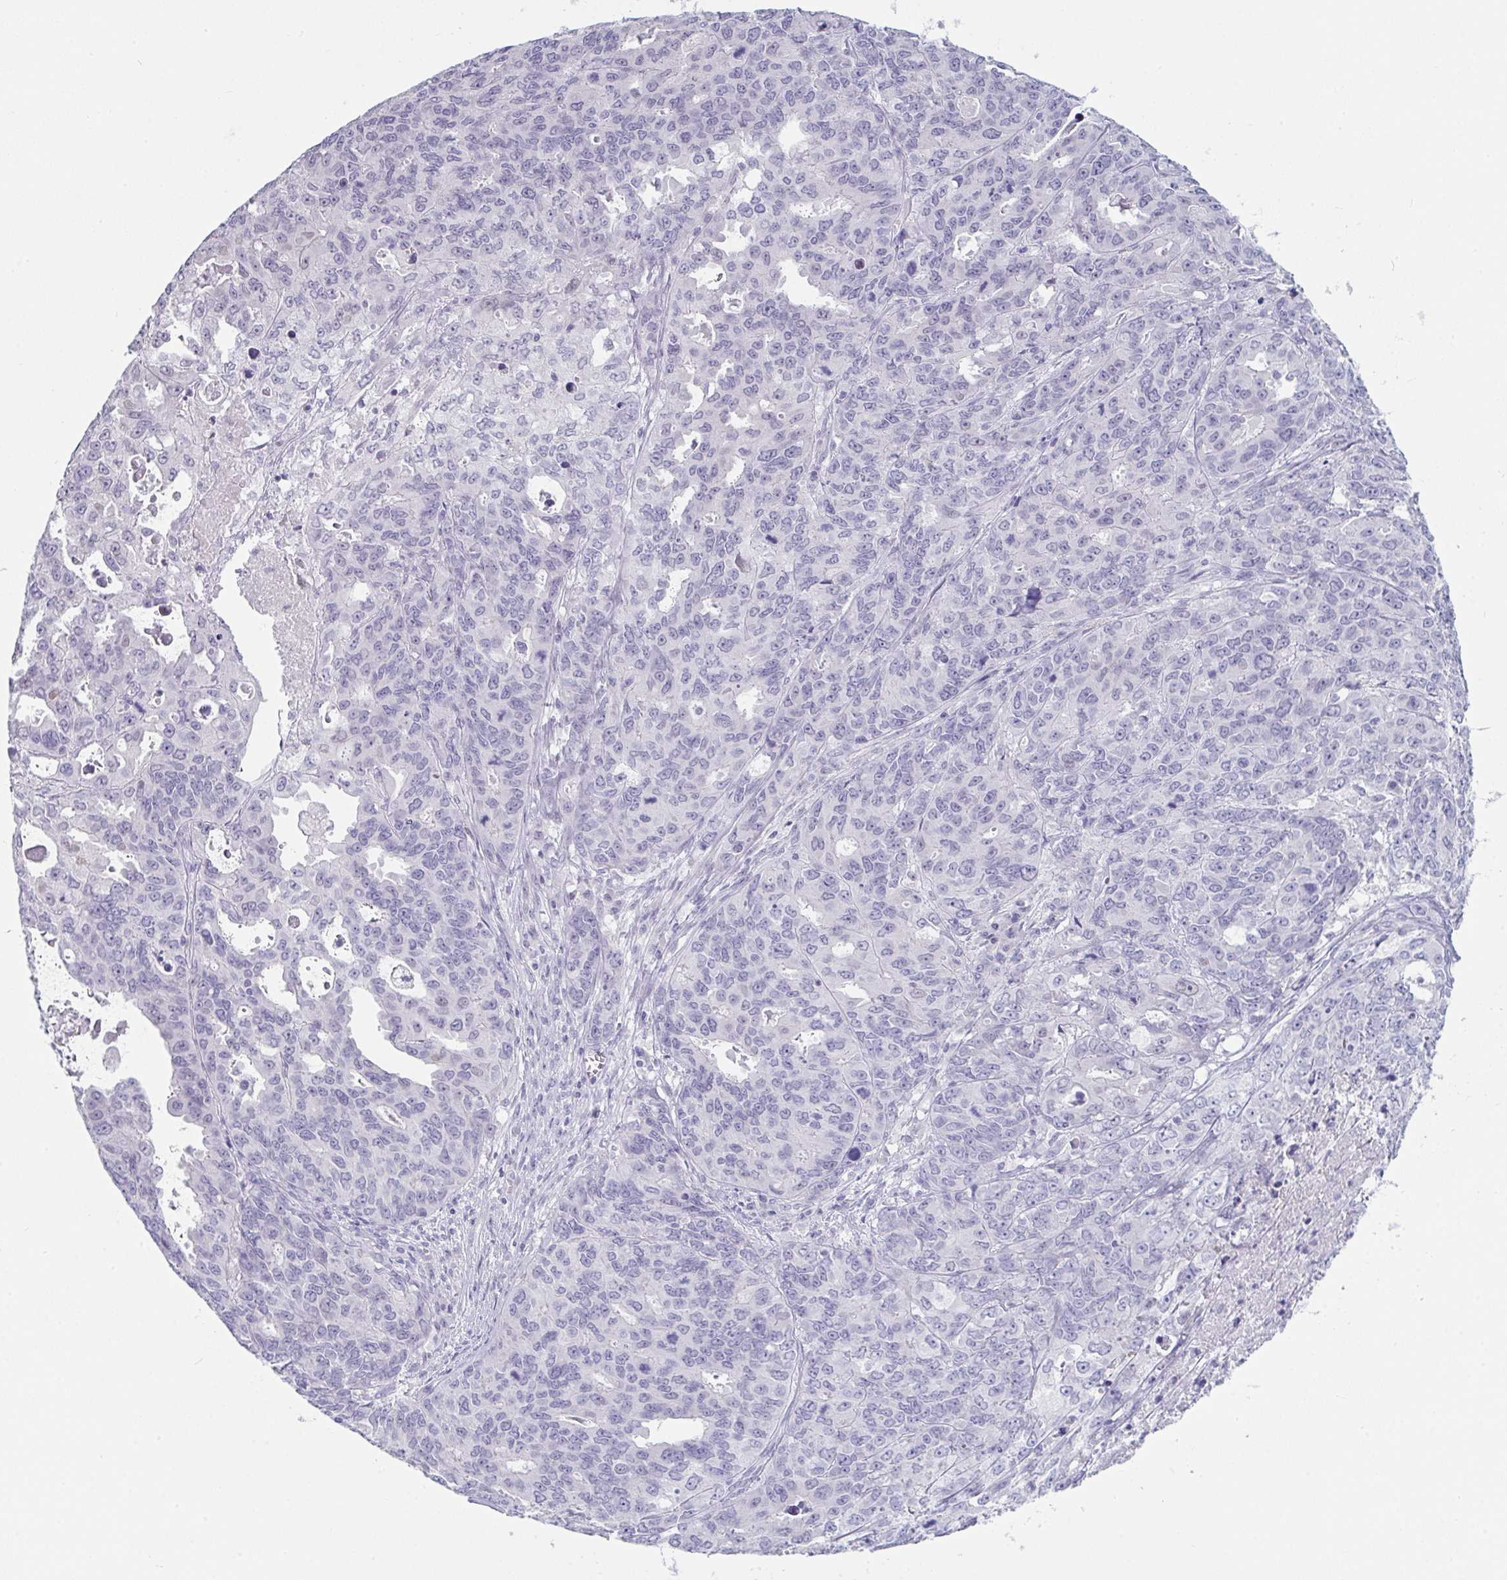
{"staining": {"intensity": "negative", "quantity": "none", "location": "none"}, "tissue": "endometrial cancer", "cell_type": "Tumor cells", "image_type": "cancer", "snomed": [{"axis": "morphology", "description": "Adenocarcinoma, NOS"}, {"axis": "topography", "description": "Uterus"}], "caption": "Human endometrial cancer (adenocarcinoma) stained for a protein using immunohistochemistry exhibits no expression in tumor cells.", "gene": "RUBCN", "patient": {"sex": "female", "age": 79}}